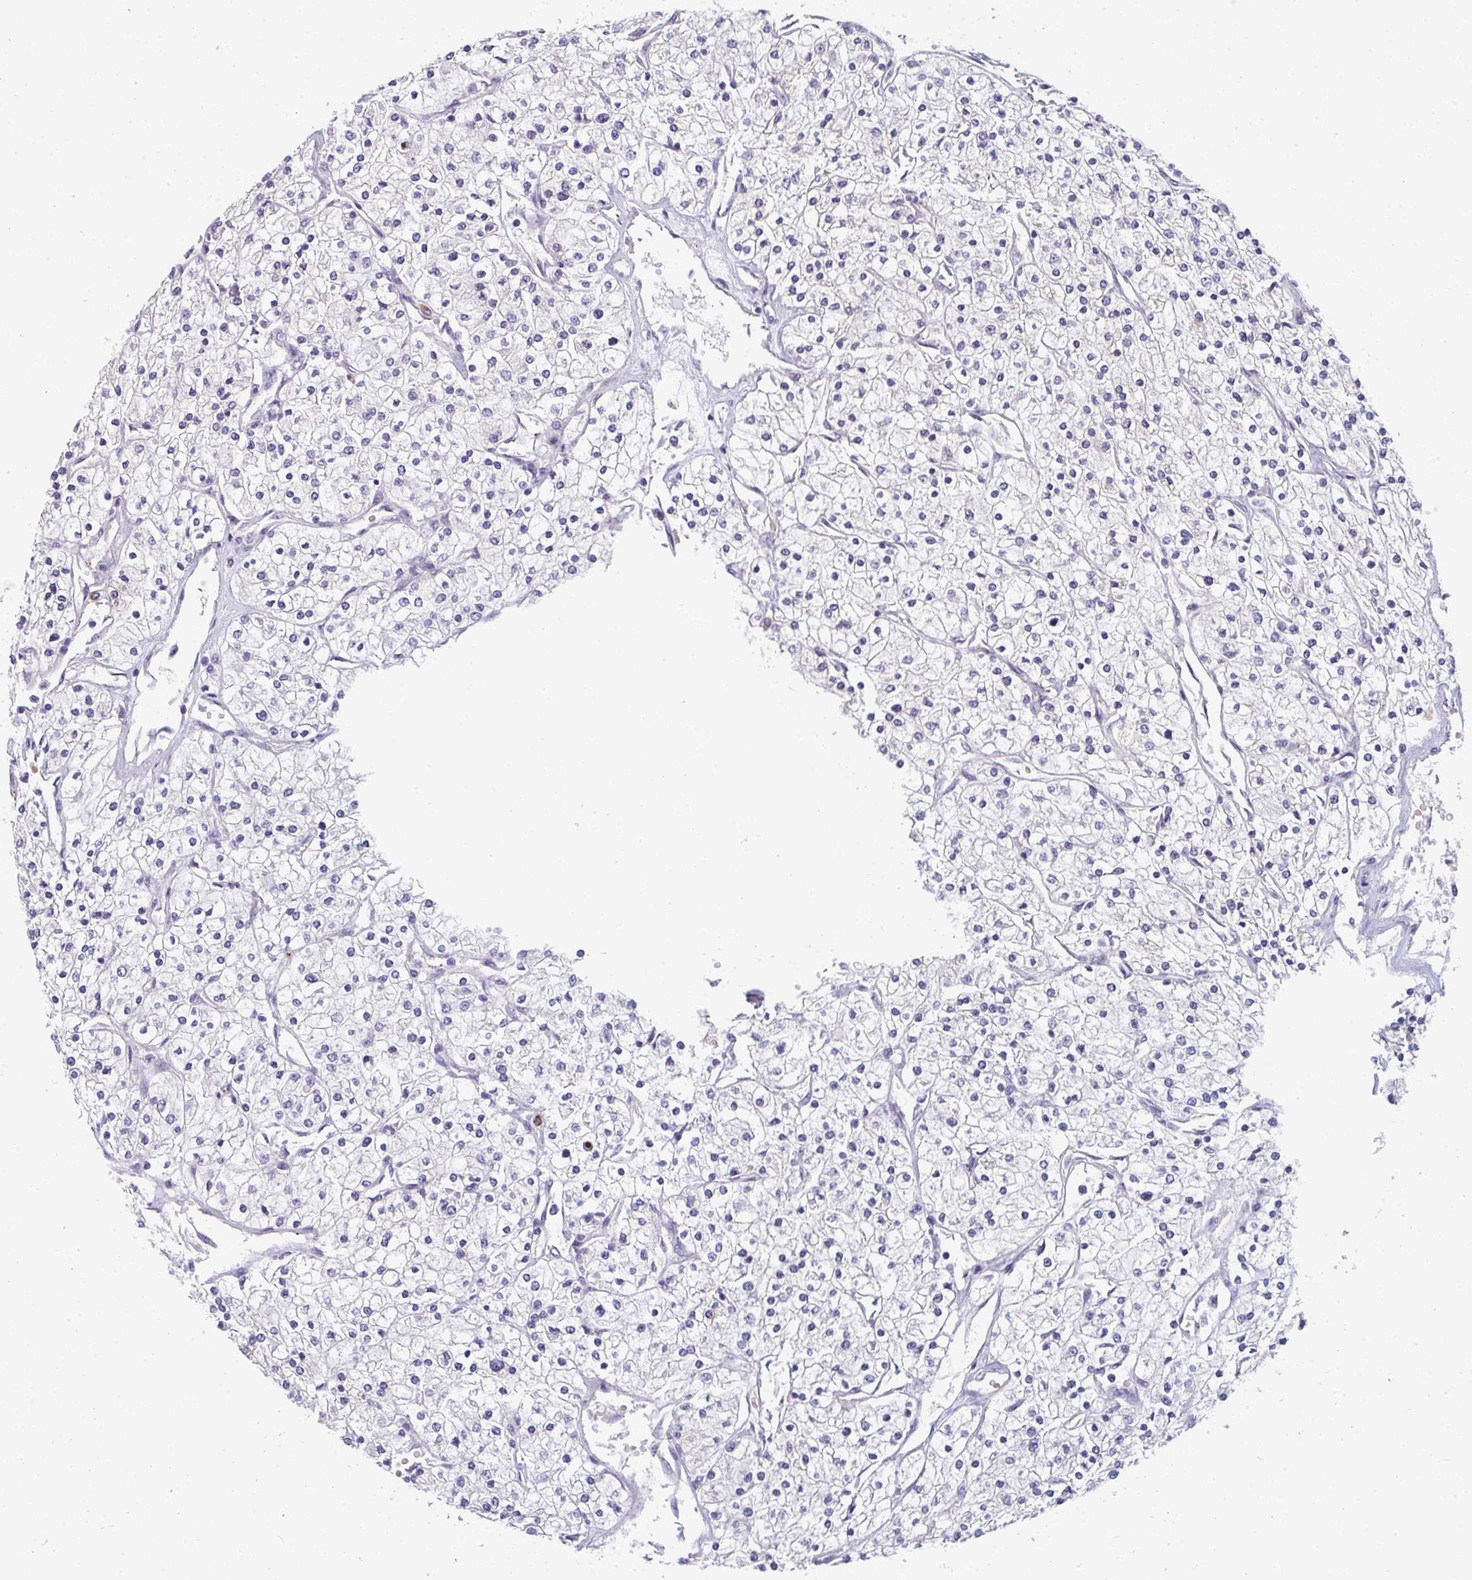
{"staining": {"intensity": "negative", "quantity": "none", "location": "none"}, "tissue": "renal cancer", "cell_type": "Tumor cells", "image_type": "cancer", "snomed": [{"axis": "morphology", "description": "Adenocarcinoma, NOS"}, {"axis": "topography", "description": "Kidney"}], "caption": "DAB (3,3'-diaminobenzidine) immunohistochemical staining of human adenocarcinoma (renal) shows no significant staining in tumor cells.", "gene": "EIF1AD", "patient": {"sex": "male", "age": 80}}